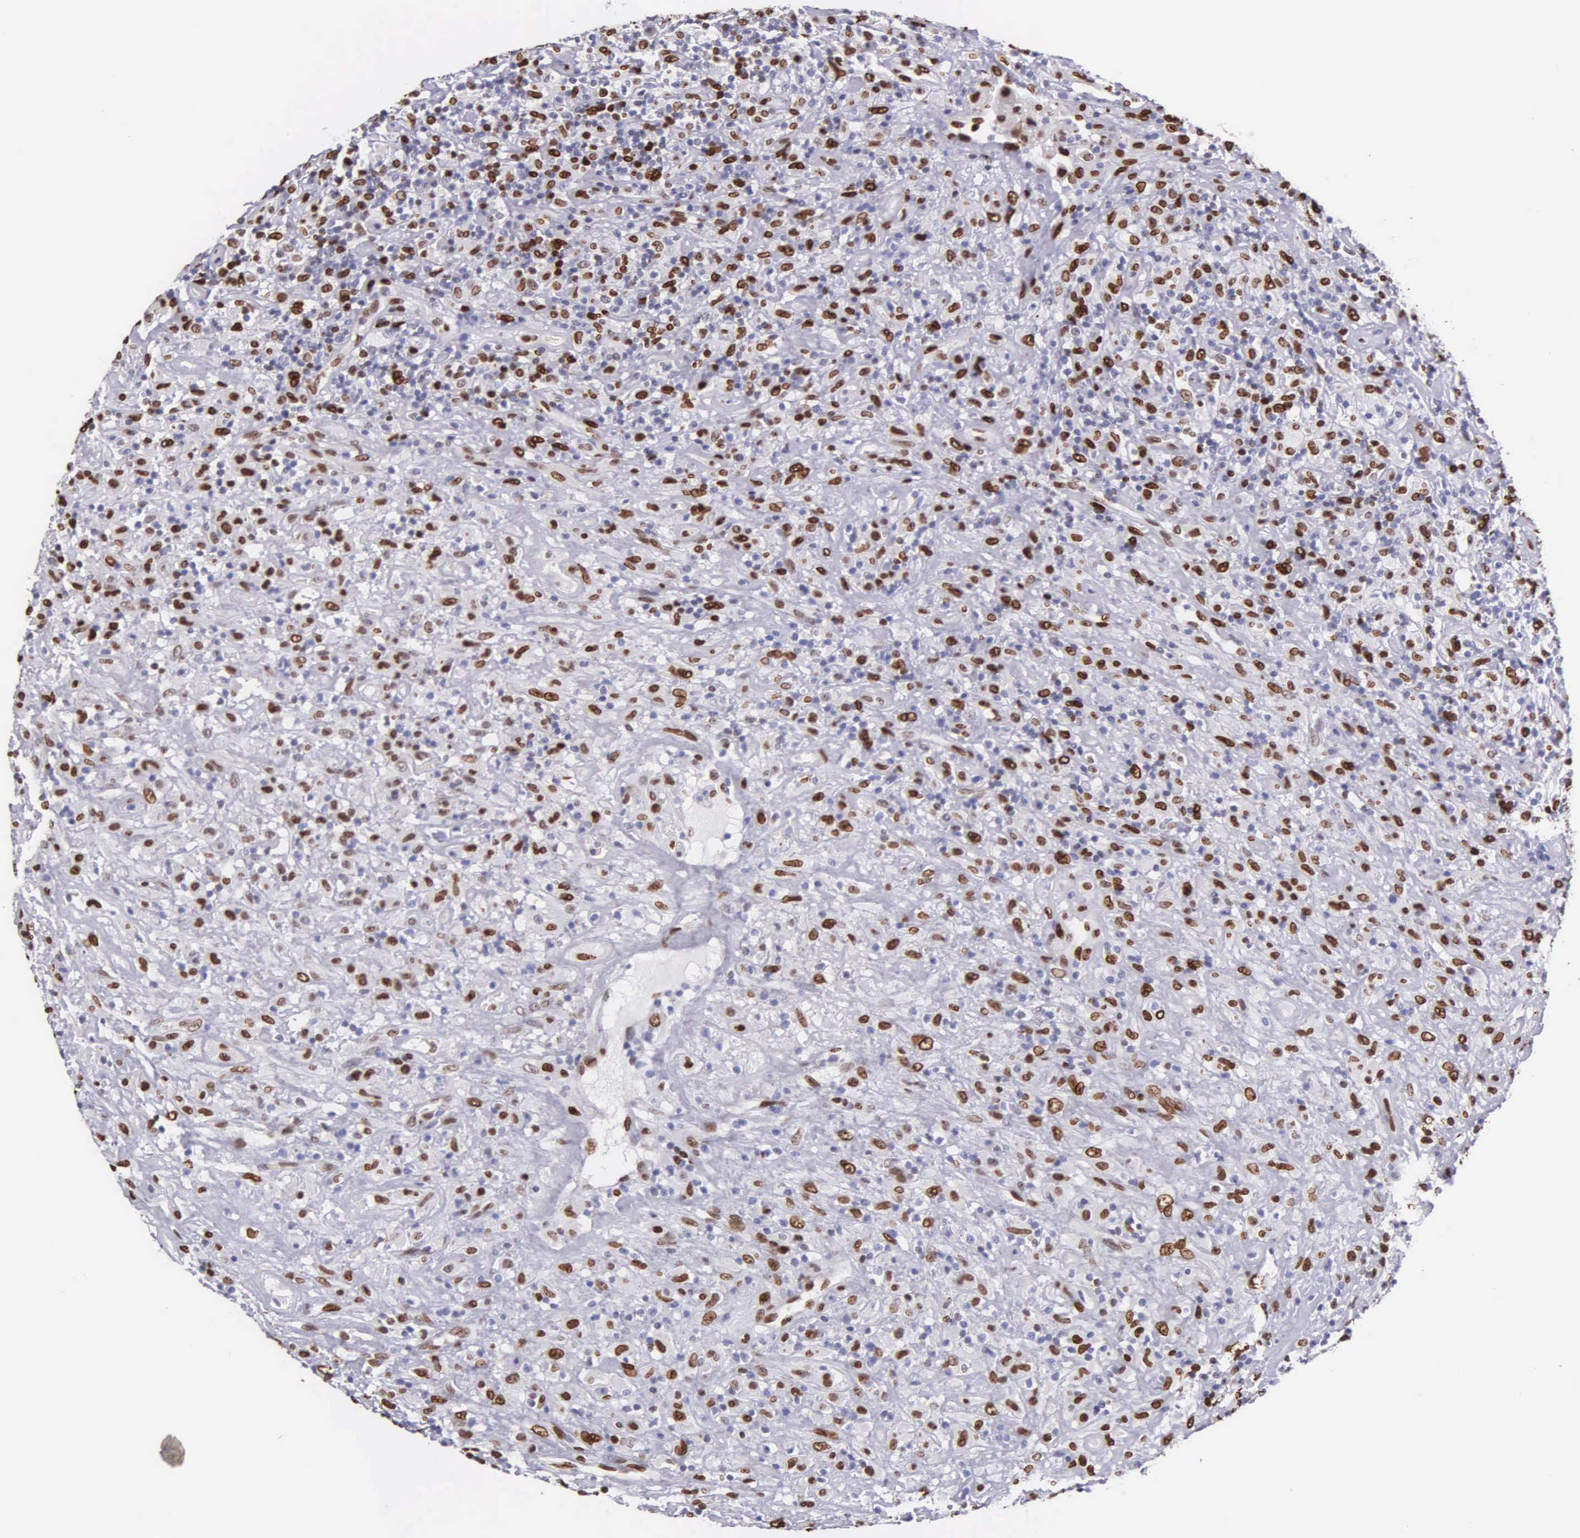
{"staining": {"intensity": "strong", "quantity": "25%-75%", "location": "nuclear"}, "tissue": "lymphoma", "cell_type": "Tumor cells", "image_type": "cancer", "snomed": [{"axis": "morphology", "description": "Hodgkin's disease, NOS"}, {"axis": "topography", "description": "Lymph node"}], "caption": "Strong nuclear expression is identified in approximately 25%-75% of tumor cells in Hodgkin's disease.", "gene": "H1-0", "patient": {"sex": "male", "age": 46}}